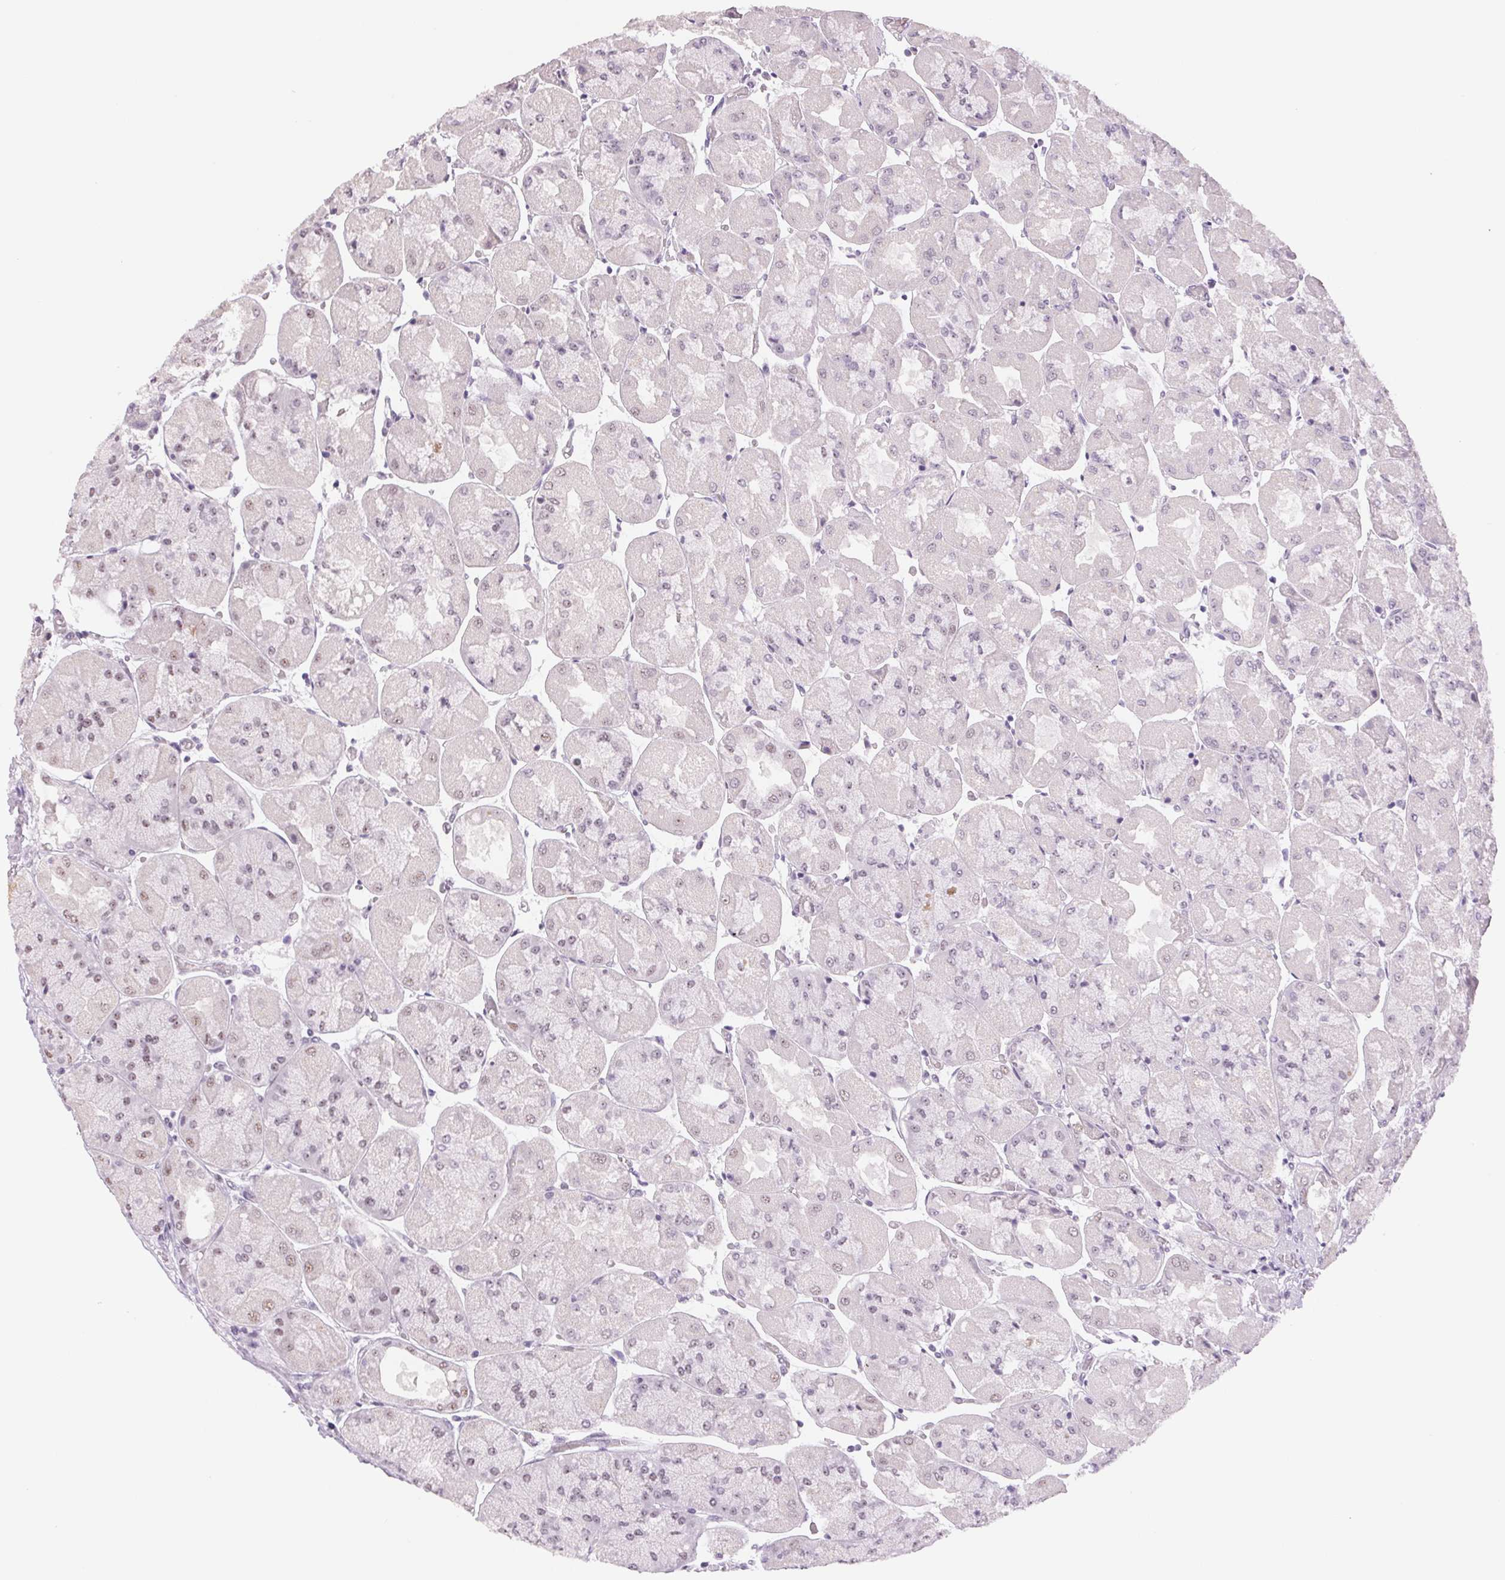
{"staining": {"intensity": "moderate", "quantity": "25%-75%", "location": "nuclear"}, "tissue": "stomach", "cell_type": "Glandular cells", "image_type": "normal", "snomed": [{"axis": "morphology", "description": "Normal tissue, NOS"}, {"axis": "topography", "description": "Stomach"}], "caption": "Glandular cells display medium levels of moderate nuclear positivity in about 25%-75% of cells in benign human stomach.", "gene": "ZC3H14", "patient": {"sex": "female", "age": 61}}